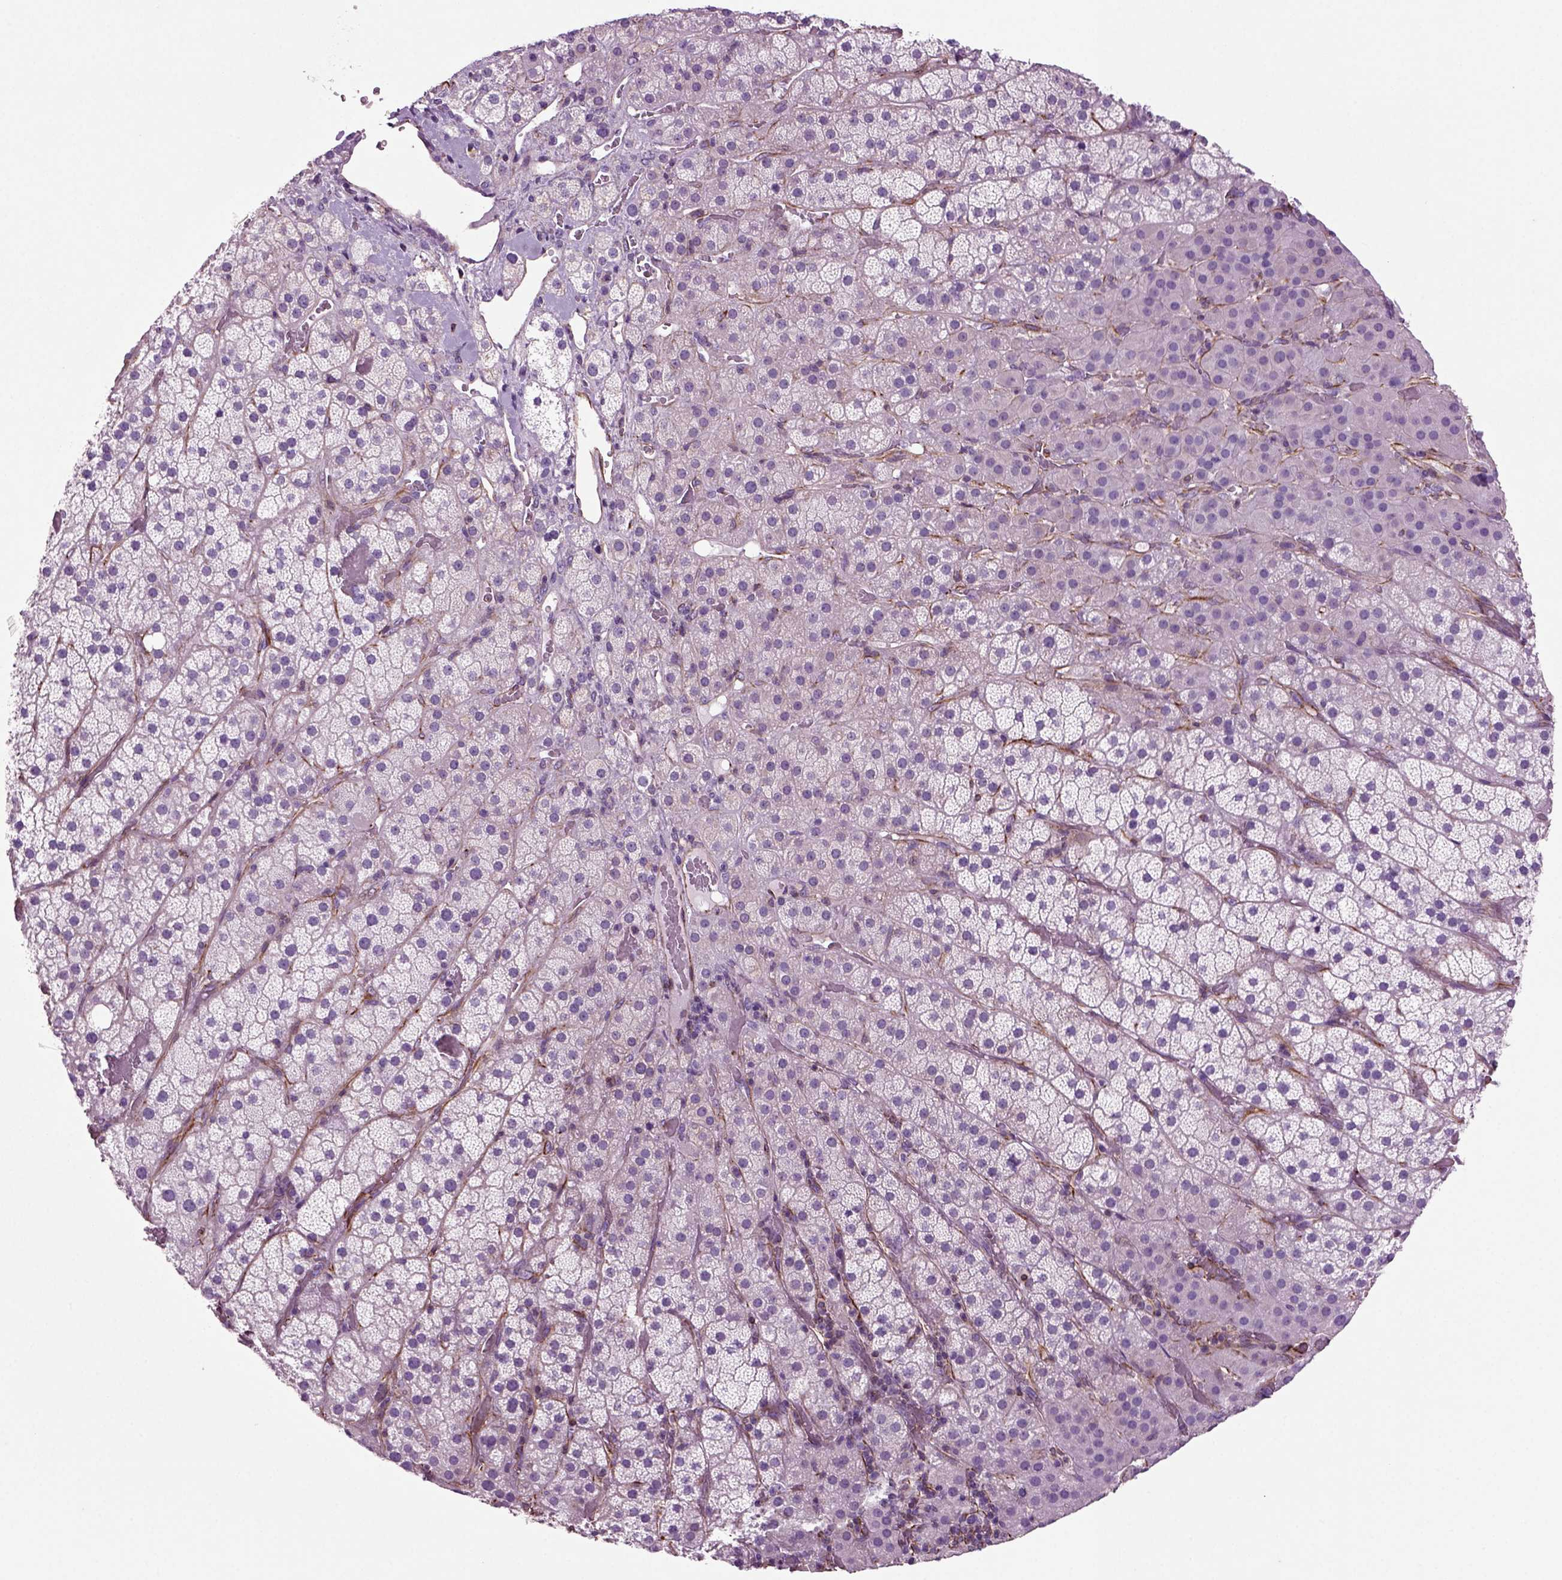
{"staining": {"intensity": "weak", "quantity": "<25%", "location": "cytoplasmic/membranous"}, "tissue": "adrenal gland", "cell_type": "Glandular cells", "image_type": "normal", "snomed": [{"axis": "morphology", "description": "Normal tissue, NOS"}, {"axis": "topography", "description": "Adrenal gland"}], "caption": "Protein analysis of benign adrenal gland shows no significant staining in glandular cells. Nuclei are stained in blue.", "gene": "ACER3", "patient": {"sex": "male", "age": 57}}